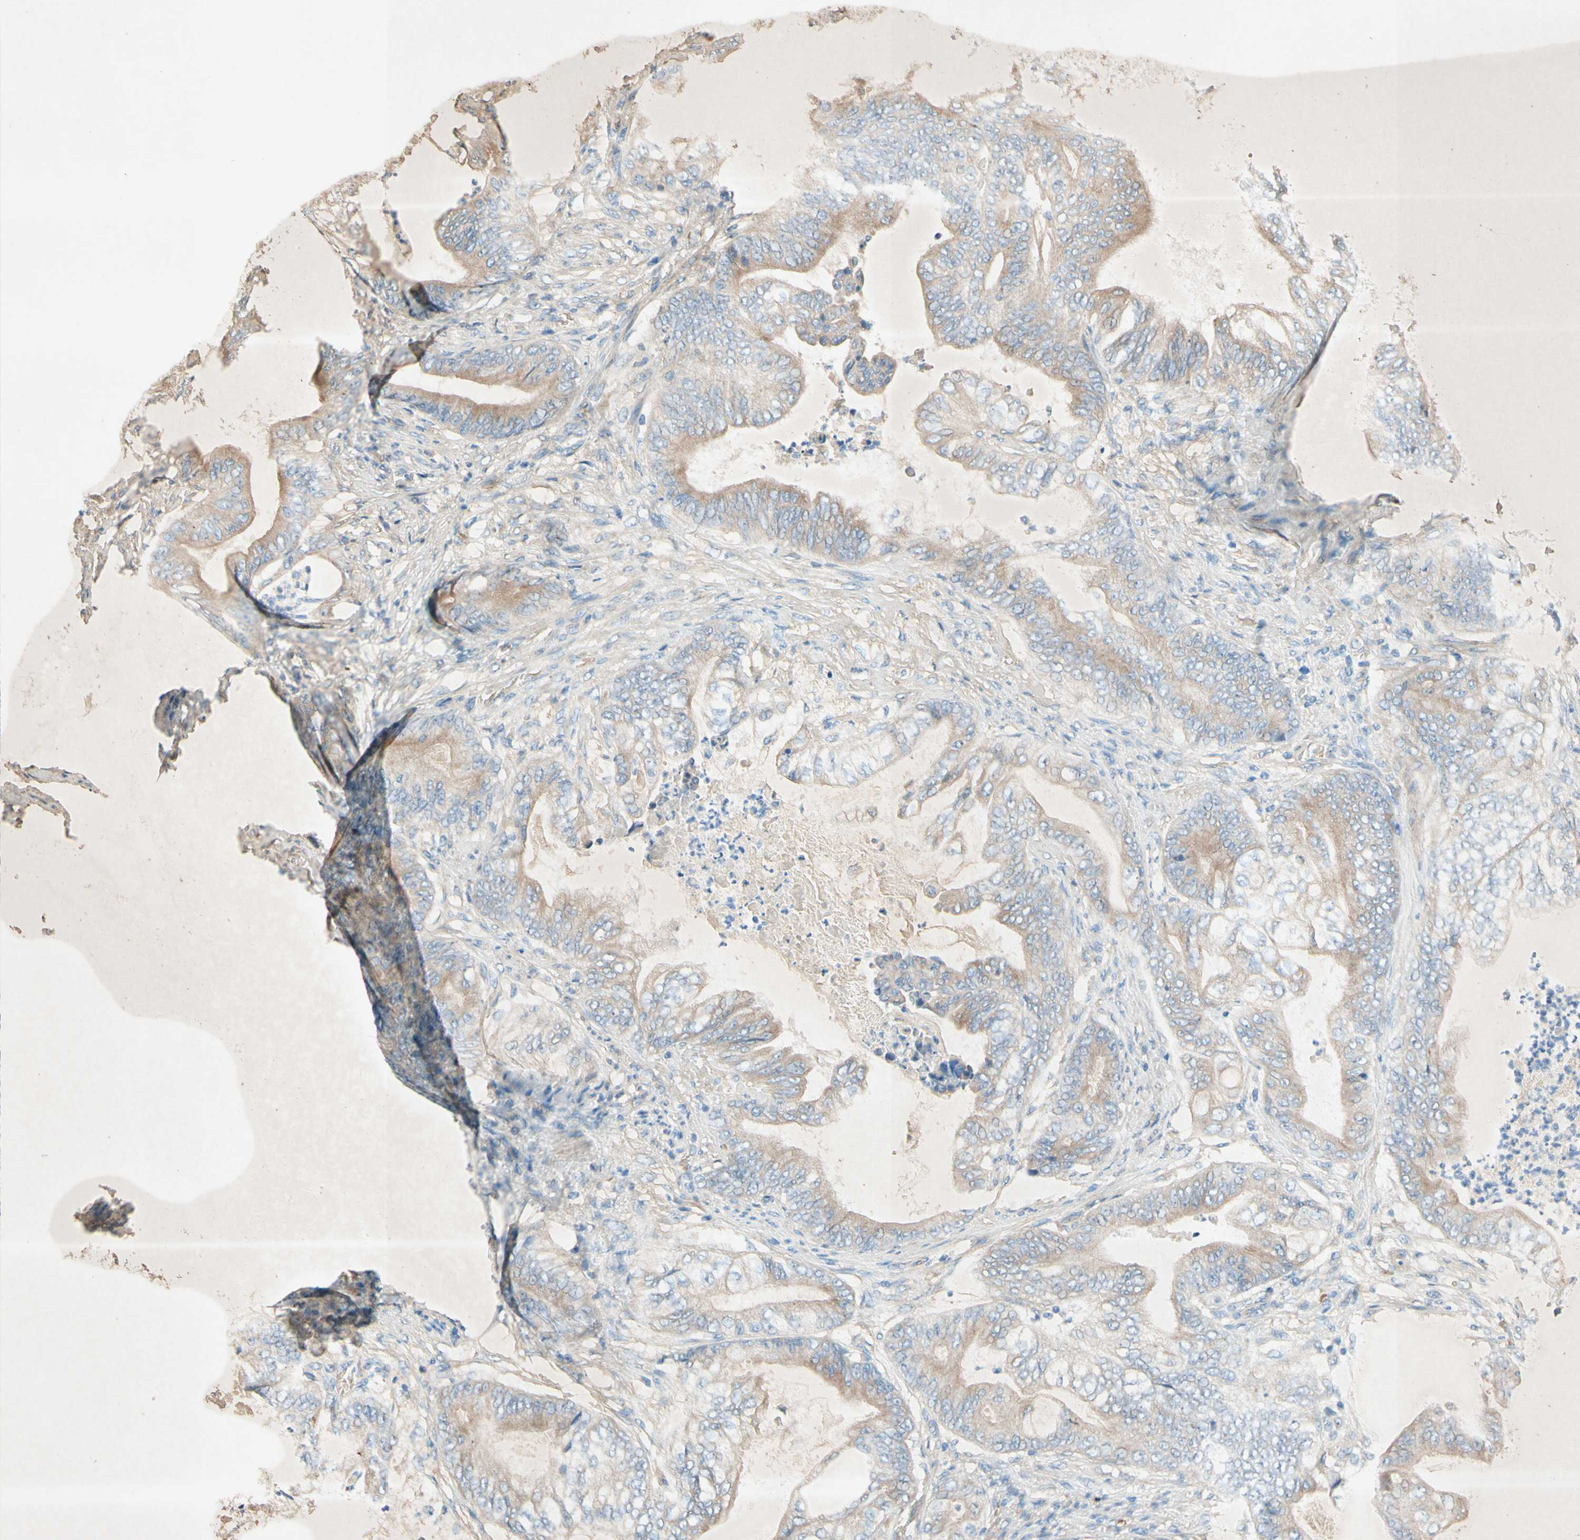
{"staining": {"intensity": "weak", "quantity": ">75%", "location": "cytoplasmic/membranous"}, "tissue": "stomach cancer", "cell_type": "Tumor cells", "image_type": "cancer", "snomed": [{"axis": "morphology", "description": "Adenocarcinoma, NOS"}, {"axis": "topography", "description": "Stomach"}], "caption": "DAB immunohistochemical staining of human stomach cancer exhibits weak cytoplasmic/membranous protein expression in about >75% of tumor cells.", "gene": "IL2", "patient": {"sex": "female", "age": 73}}